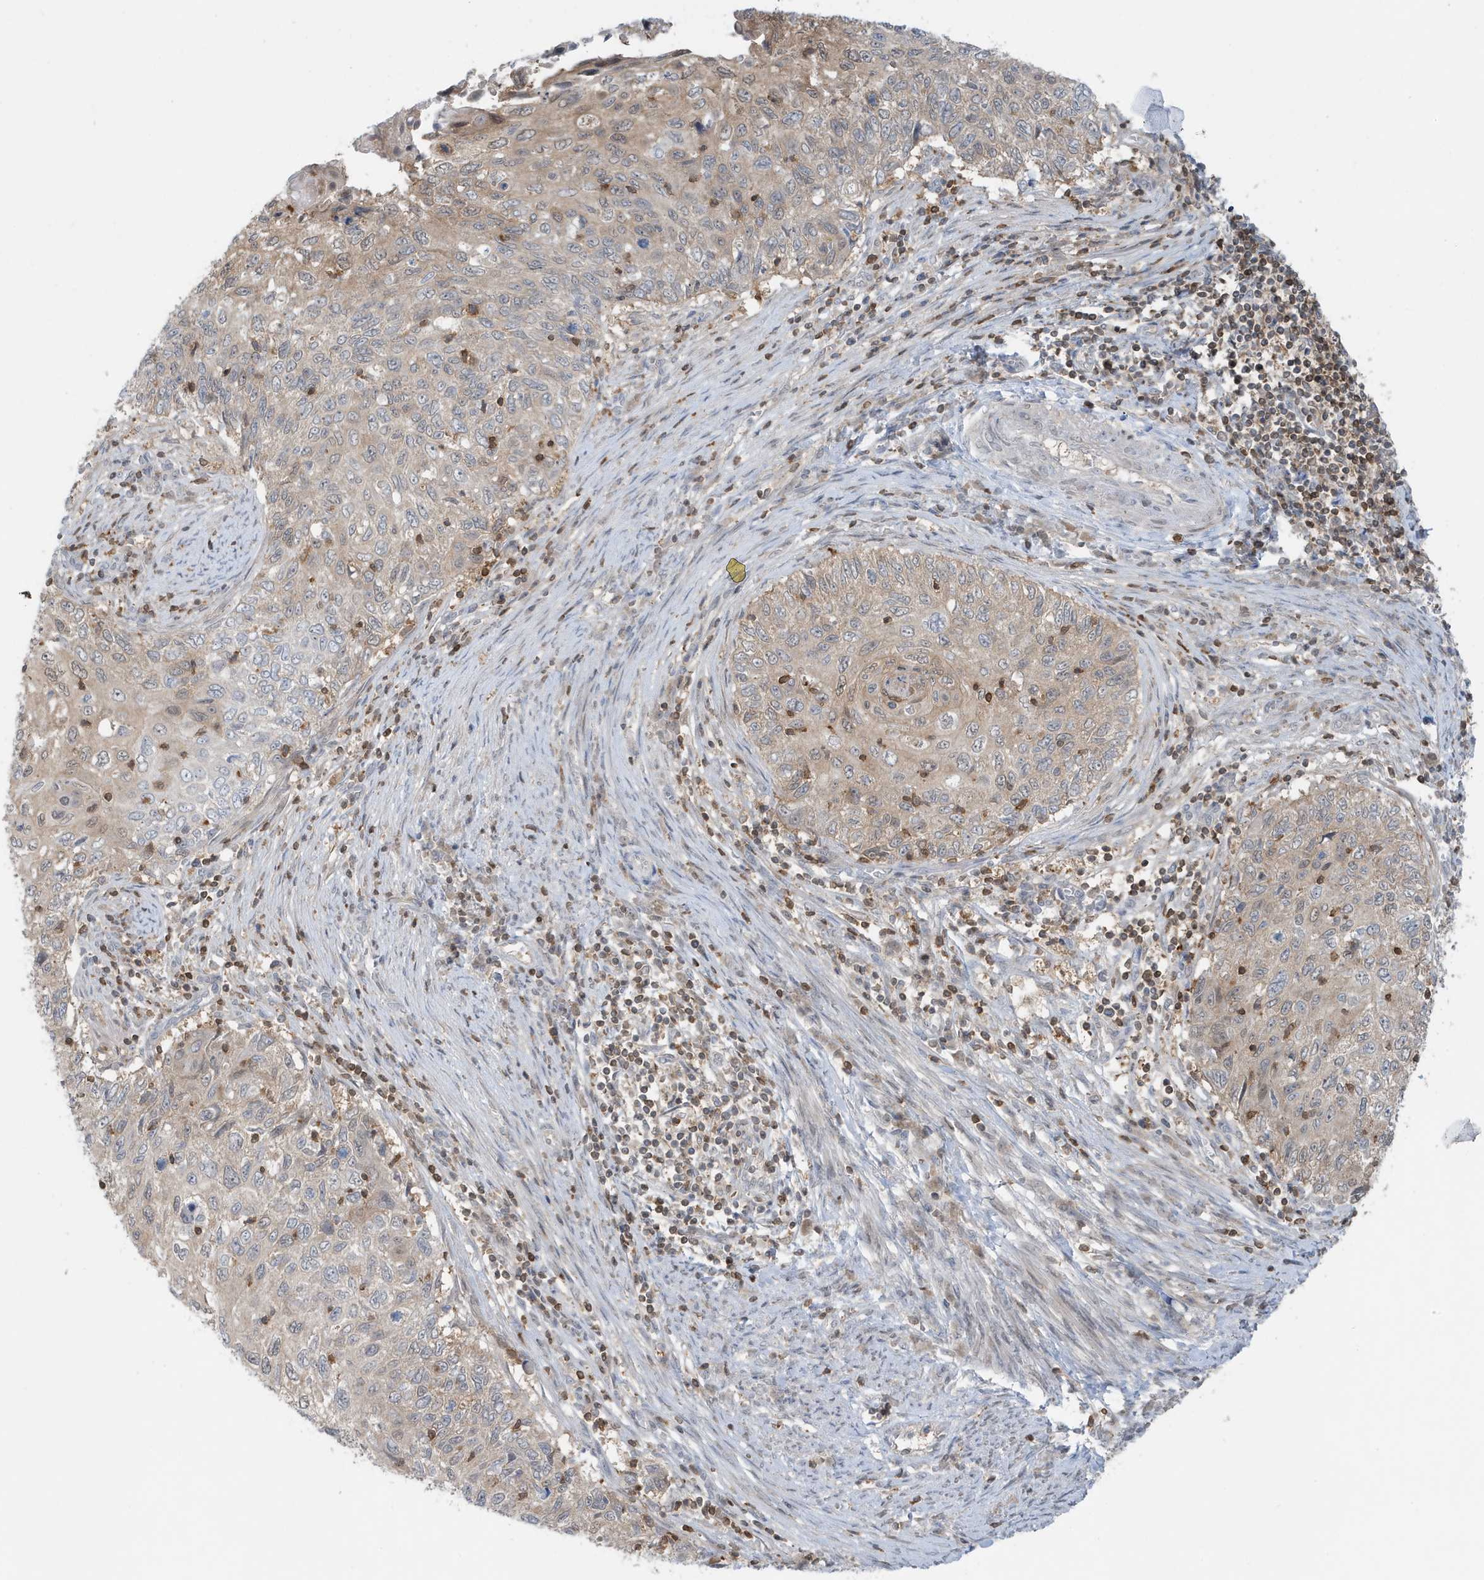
{"staining": {"intensity": "weak", "quantity": "25%-75%", "location": "cytoplasmic/membranous"}, "tissue": "cervical cancer", "cell_type": "Tumor cells", "image_type": "cancer", "snomed": [{"axis": "morphology", "description": "Squamous cell carcinoma, NOS"}, {"axis": "topography", "description": "Cervix"}], "caption": "Protein staining displays weak cytoplasmic/membranous positivity in approximately 25%-75% of tumor cells in cervical squamous cell carcinoma.", "gene": "OGA", "patient": {"sex": "female", "age": 70}}